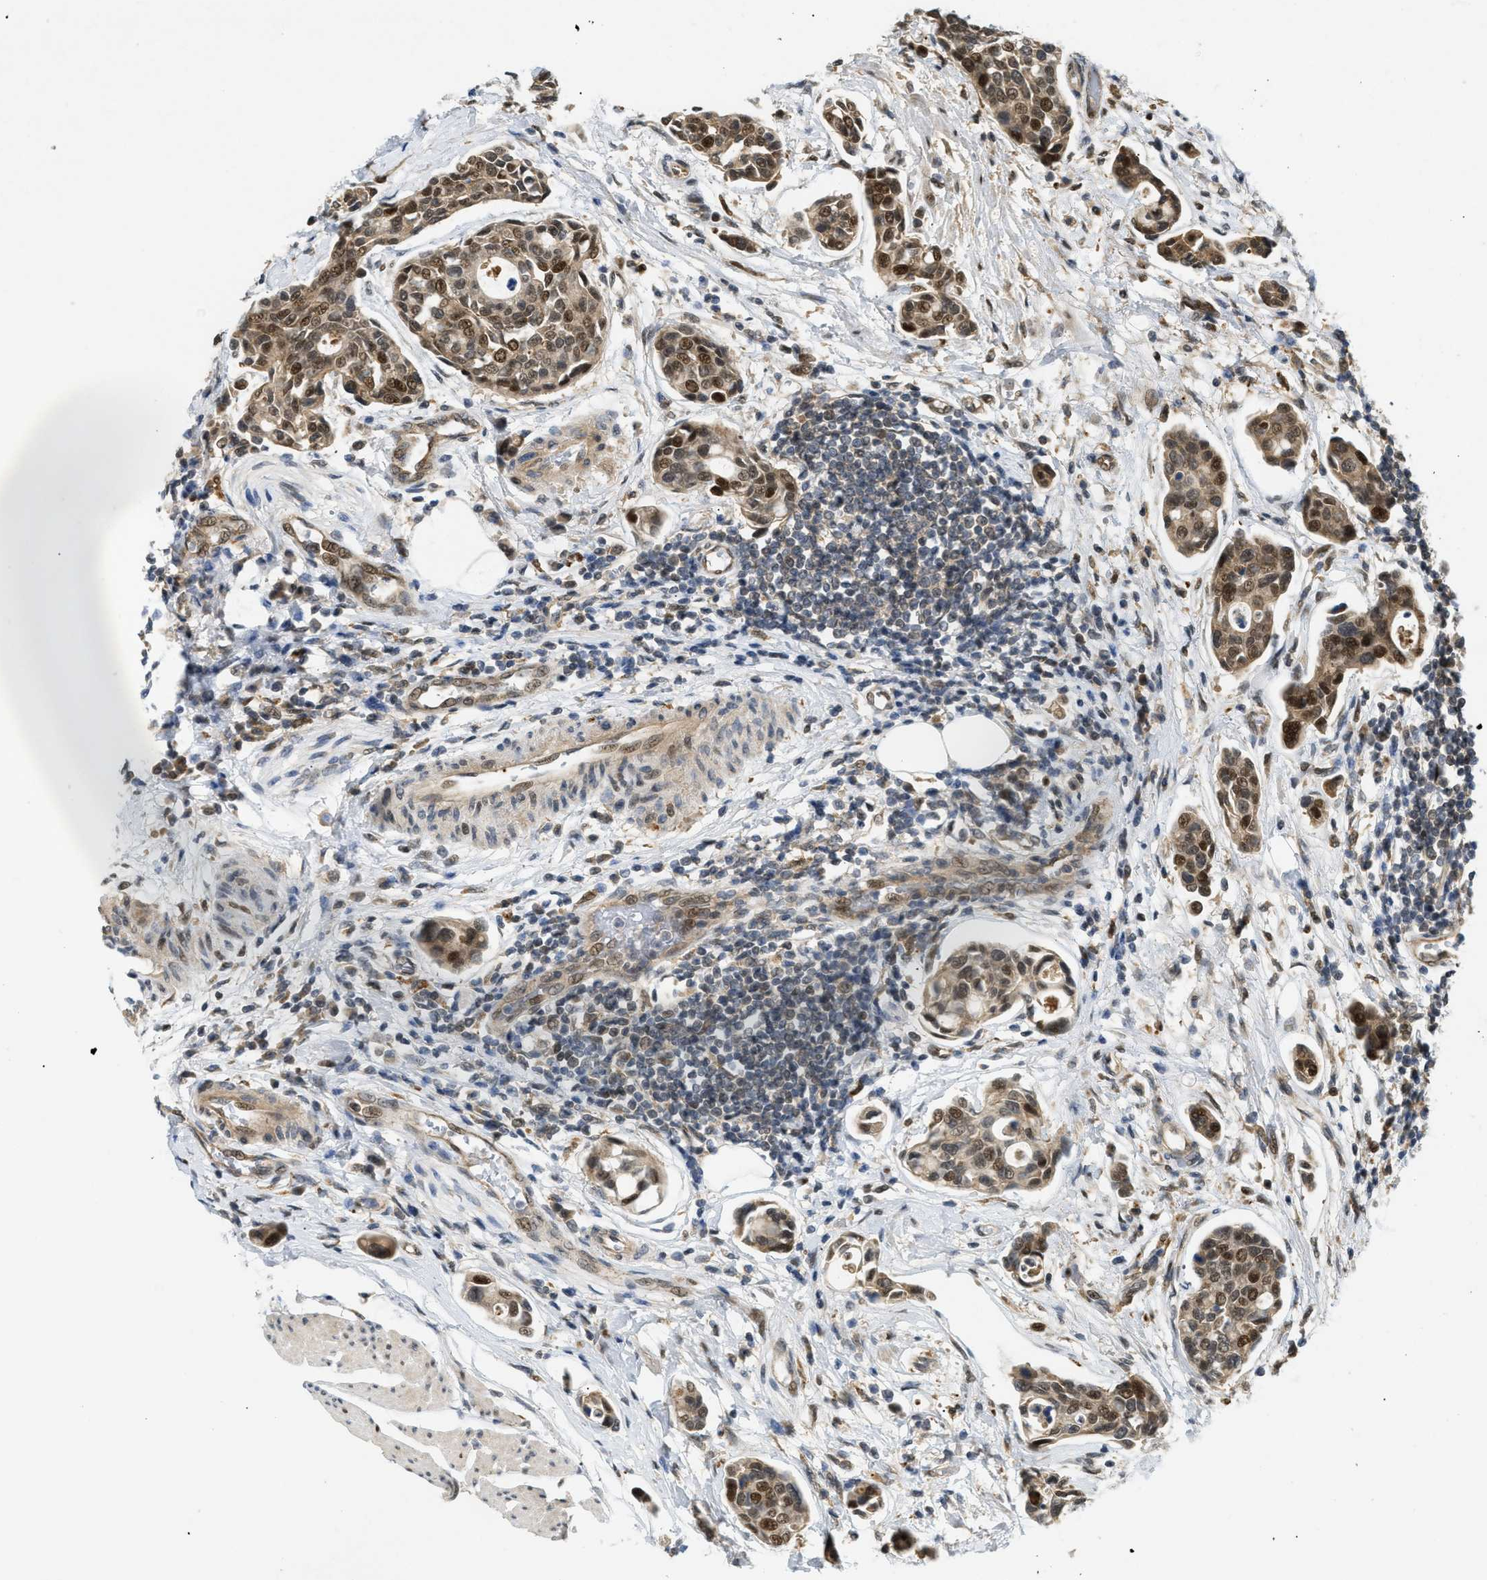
{"staining": {"intensity": "strong", "quantity": ">75%", "location": "cytoplasmic/membranous,nuclear"}, "tissue": "urothelial cancer", "cell_type": "Tumor cells", "image_type": "cancer", "snomed": [{"axis": "morphology", "description": "Urothelial carcinoma, High grade"}, {"axis": "topography", "description": "Urinary bladder"}], "caption": "DAB immunohistochemical staining of human urothelial cancer exhibits strong cytoplasmic/membranous and nuclear protein positivity in approximately >75% of tumor cells.", "gene": "PDGFB", "patient": {"sex": "male", "age": 78}}